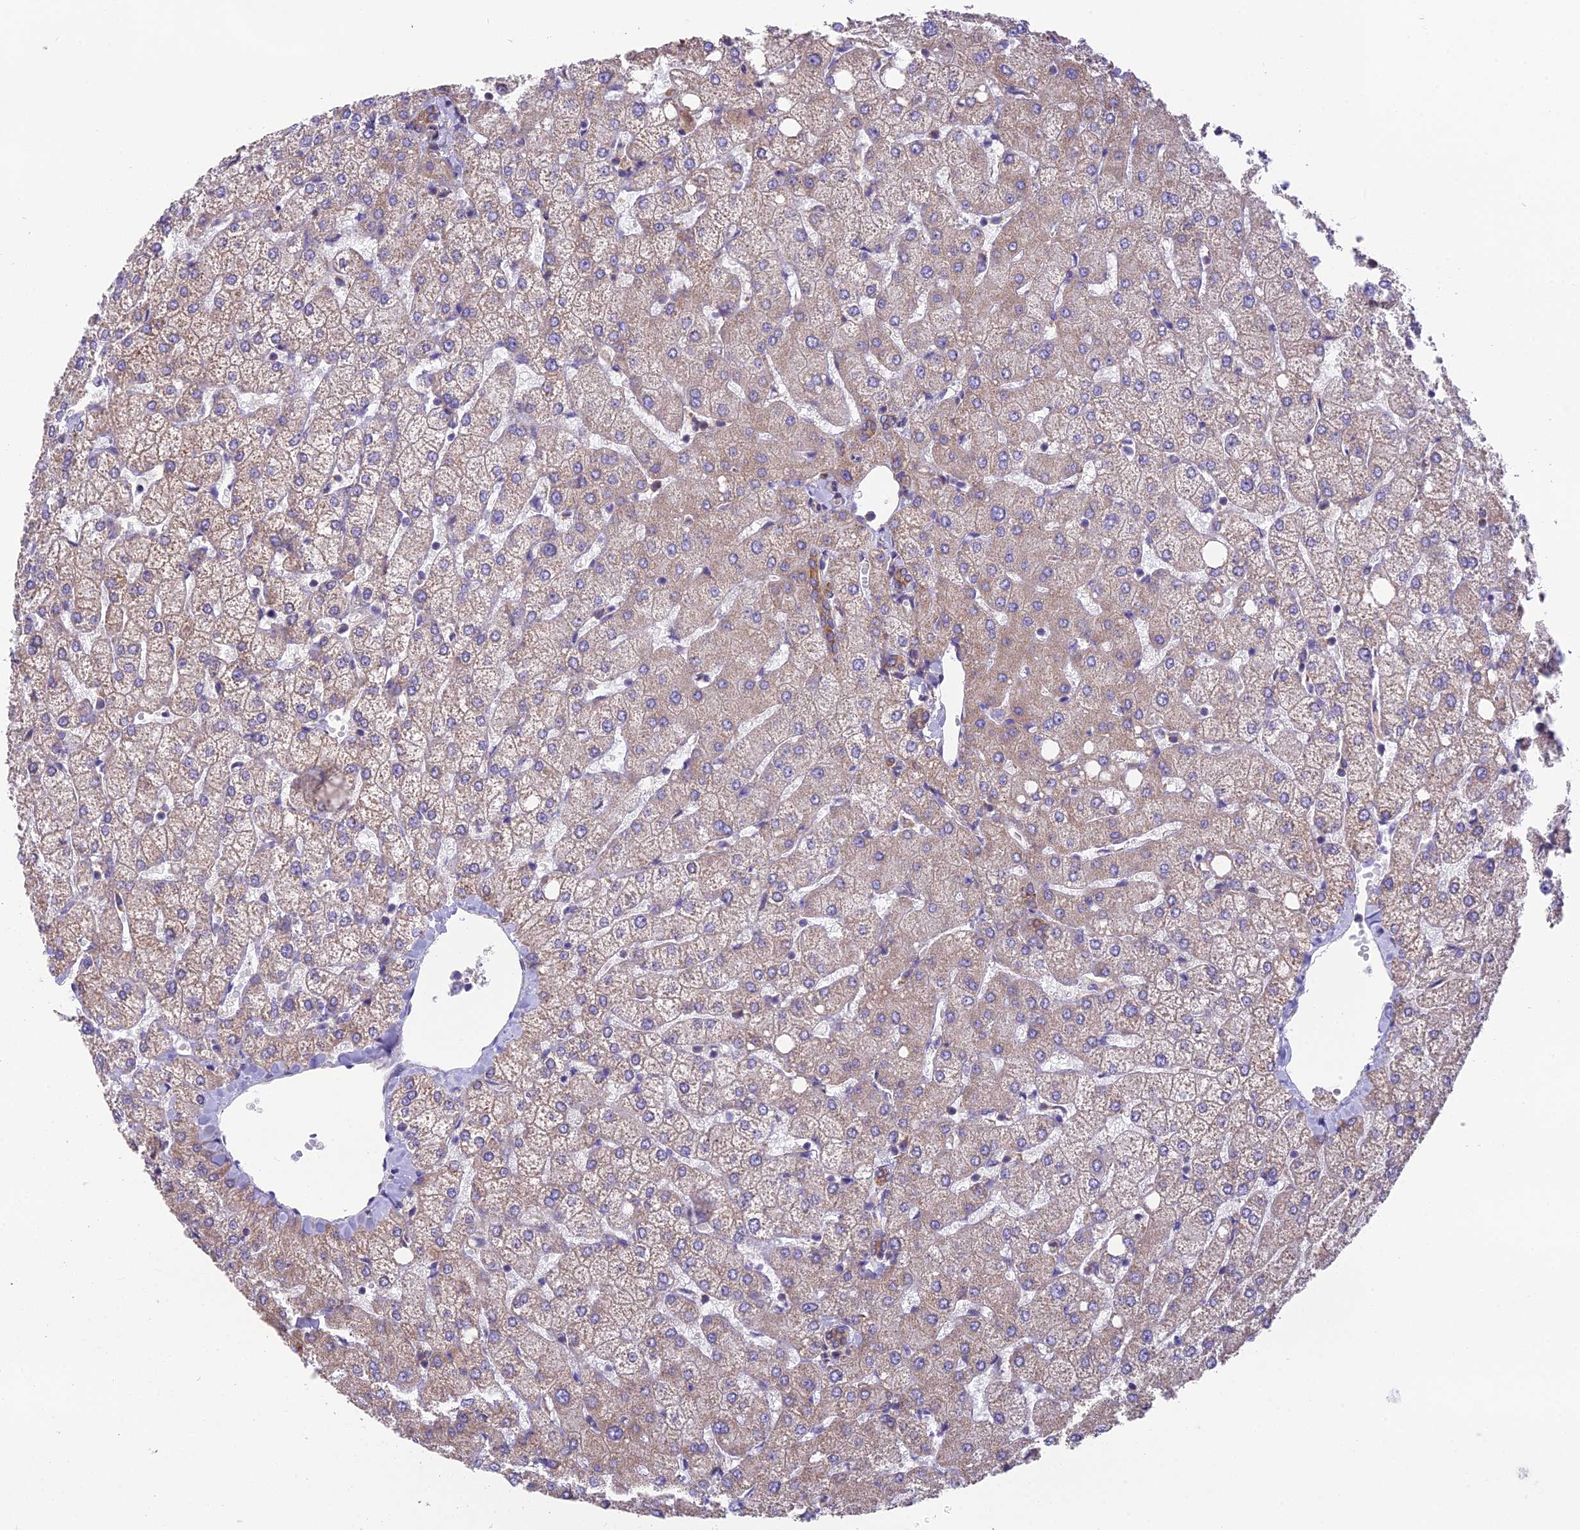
{"staining": {"intensity": "moderate", "quantity": ">75%", "location": "cytoplasmic/membranous"}, "tissue": "liver", "cell_type": "Cholangiocytes", "image_type": "normal", "snomed": [{"axis": "morphology", "description": "Normal tissue, NOS"}, {"axis": "topography", "description": "Liver"}], "caption": "Protein analysis of benign liver shows moderate cytoplasmic/membranous staining in approximately >75% of cholangiocytes. (DAB = brown stain, brightfield microscopy at high magnification).", "gene": "BLOC1S4", "patient": {"sex": "female", "age": 54}}